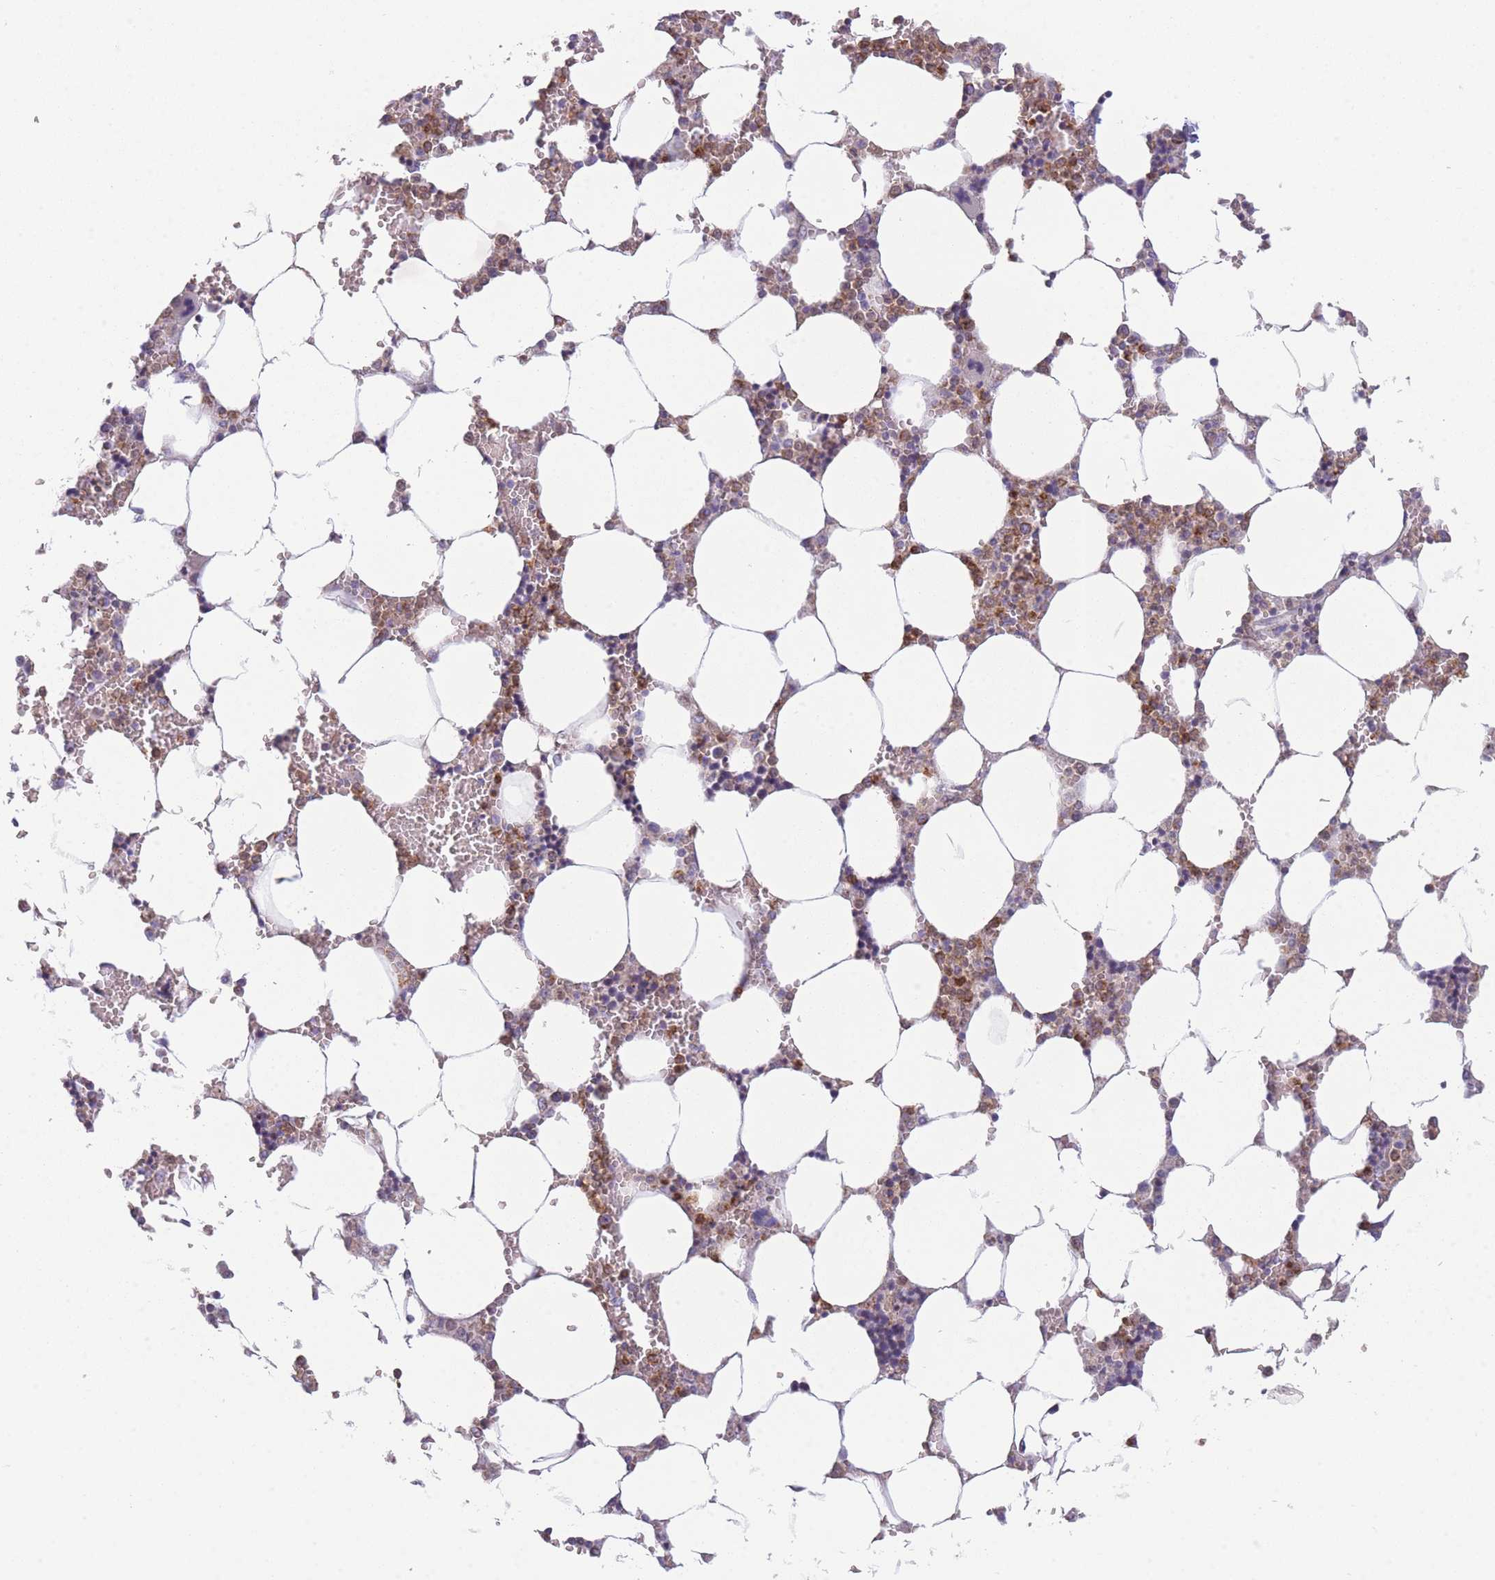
{"staining": {"intensity": "moderate", "quantity": ">75%", "location": "cytoplasmic/membranous"}, "tissue": "bone marrow", "cell_type": "Hematopoietic cells", "image_type": "normal", "snomed": [{"axis": "morphology", "description": "Normal tissue, NOS"}, {"axis": "topography", "description": "Bone marrow"}], "caption": "An image showing moderate cytoplasmic/membranous positivity in approximately >75% of hematopoietic cells in unremarkable bone marrow, as visualized by brown immunohistochemical staining.", "gene": "PRAM1", "patient": {"sex": "male", "age": 64}}